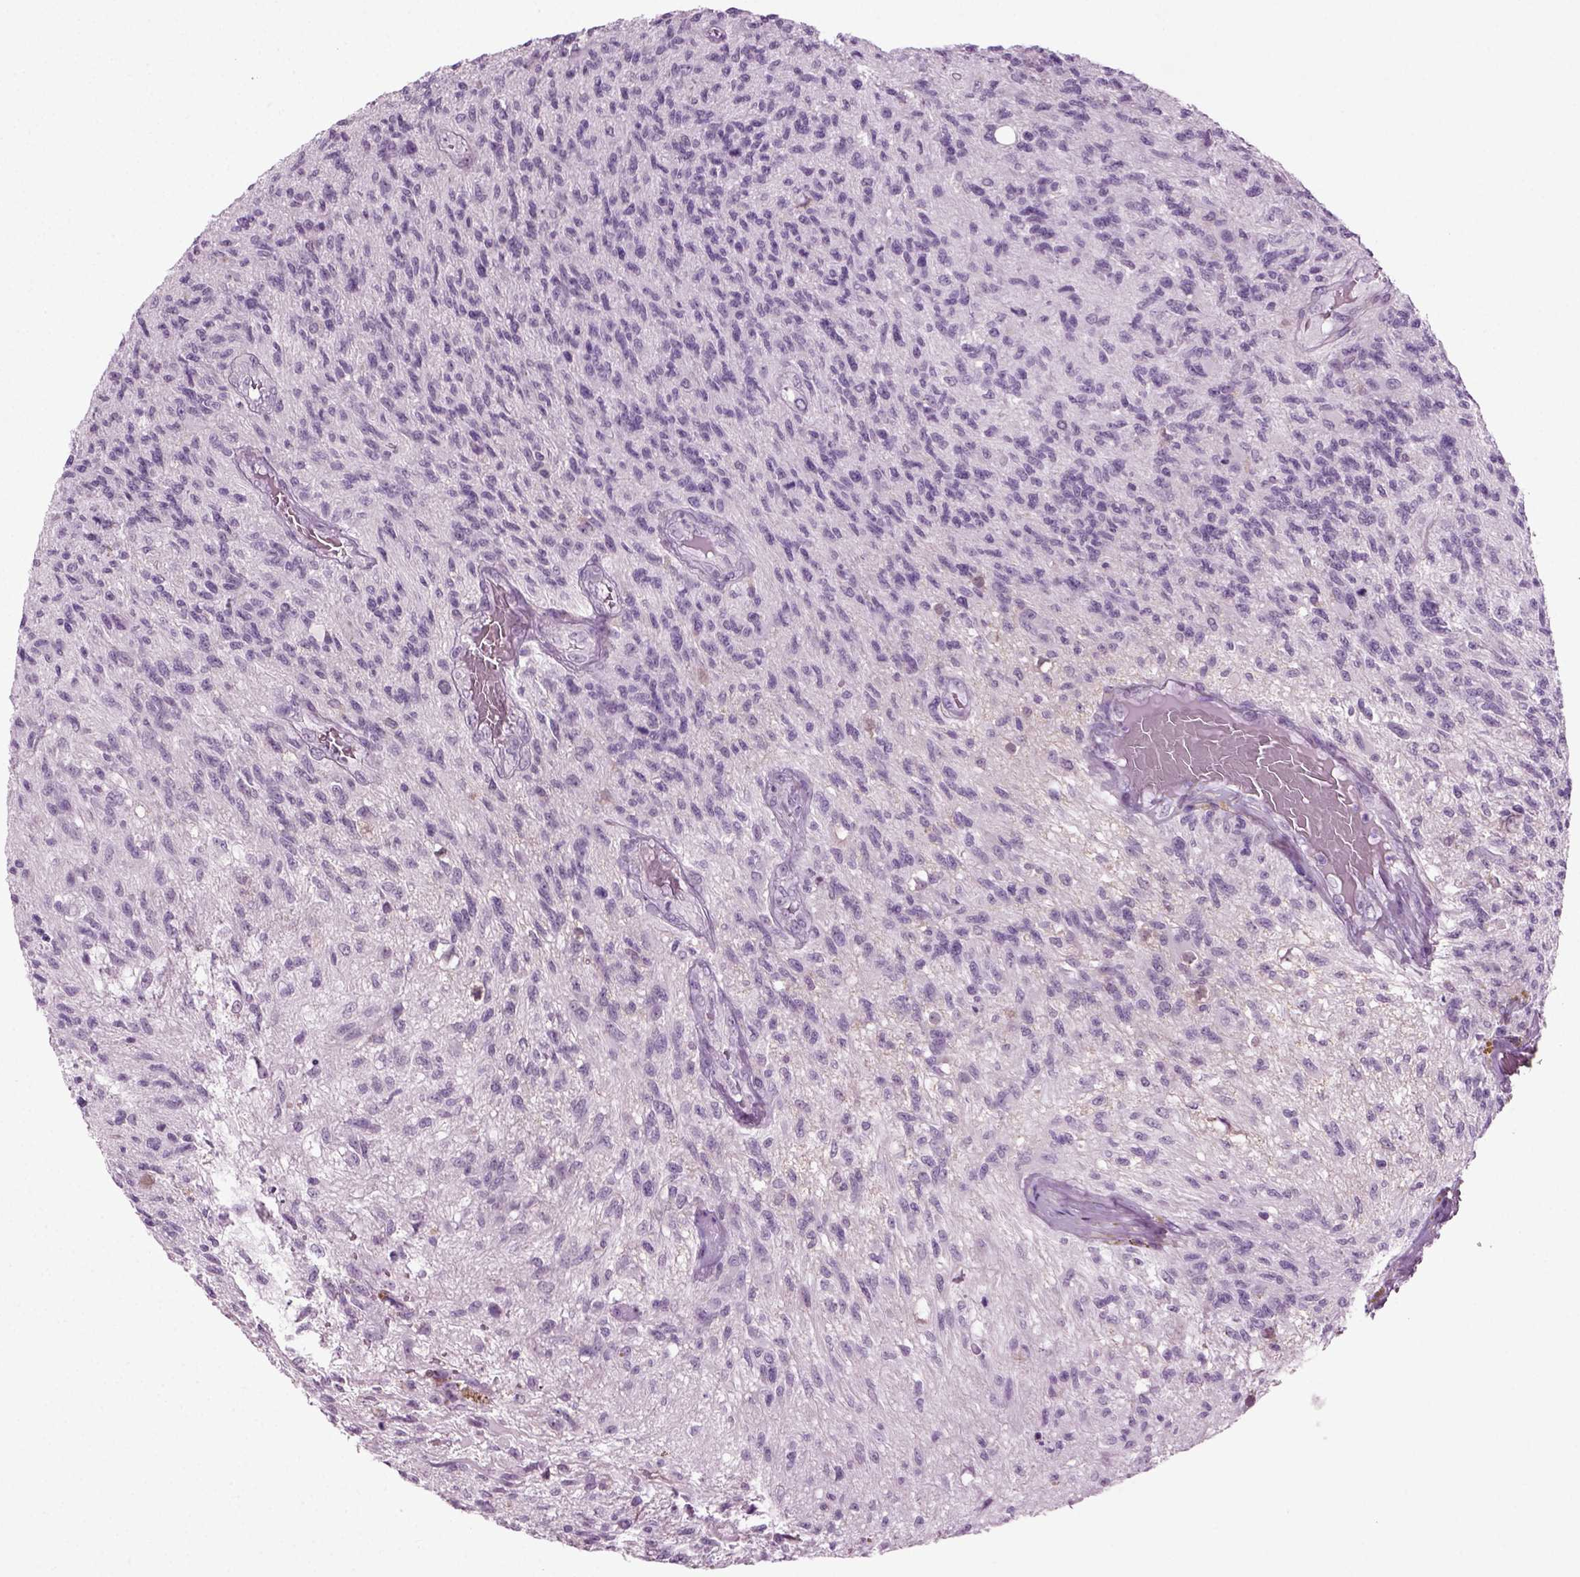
{"staining": {"intensity": "negative", "quantity": "none", "location": "none"}, "tissue": "glioma", "cell_type": "Tumor cells", "image_type": "cancer", "snomed": [{"axis": "morphology", "description": "Glioma, malignant, High grade"}, {"axis": "topography", "description": "Brain"}], "caption": "DAB (3,3'-diaminobenzidine) immunohistochemical staining of human malignant high-grade glioma displays no significant staining in tumor cells.", "gene": "ZC2HC1C", "patient": {"sex": "male", "age": 56}}